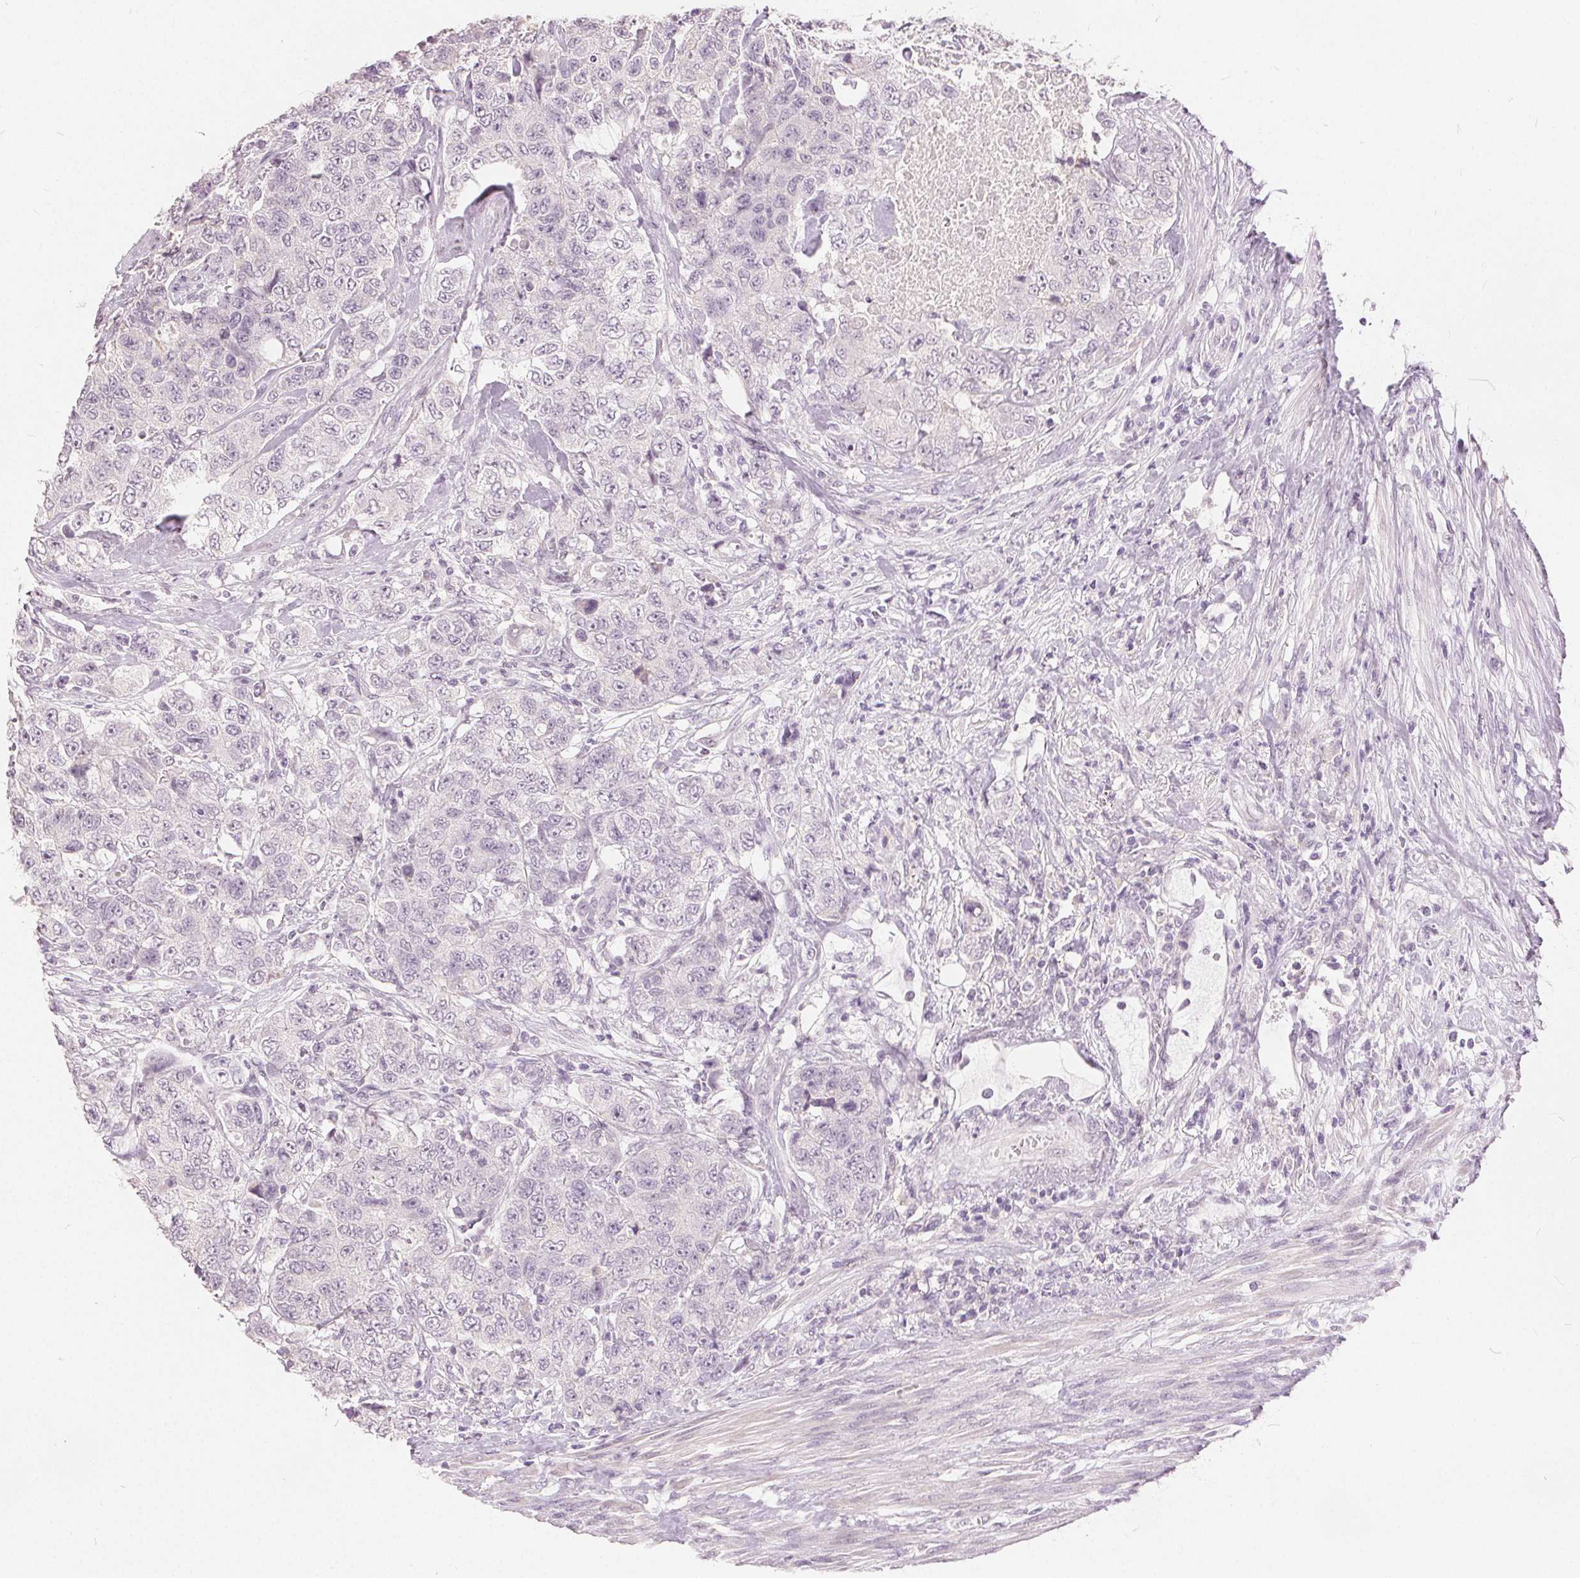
{"staining": {"intensity": "negative", "quantity": "none", "location": "none"}, "tissue": "urothelial cancer", "cell_type": "Tumor cells", "image_type": "cancer", "snomed": [{"axis": "morphology", "description": "Urothelial carcinoma, High grade"}, {"axis": "topography", "description": "Urinary bladder"}], "caption": "Immunohistochemical staining of high-grade urothelial carcinoma shows no significant staining in tumor cells.", "gene": "CA12", "patient": {"sex": "female", "age": 78}}